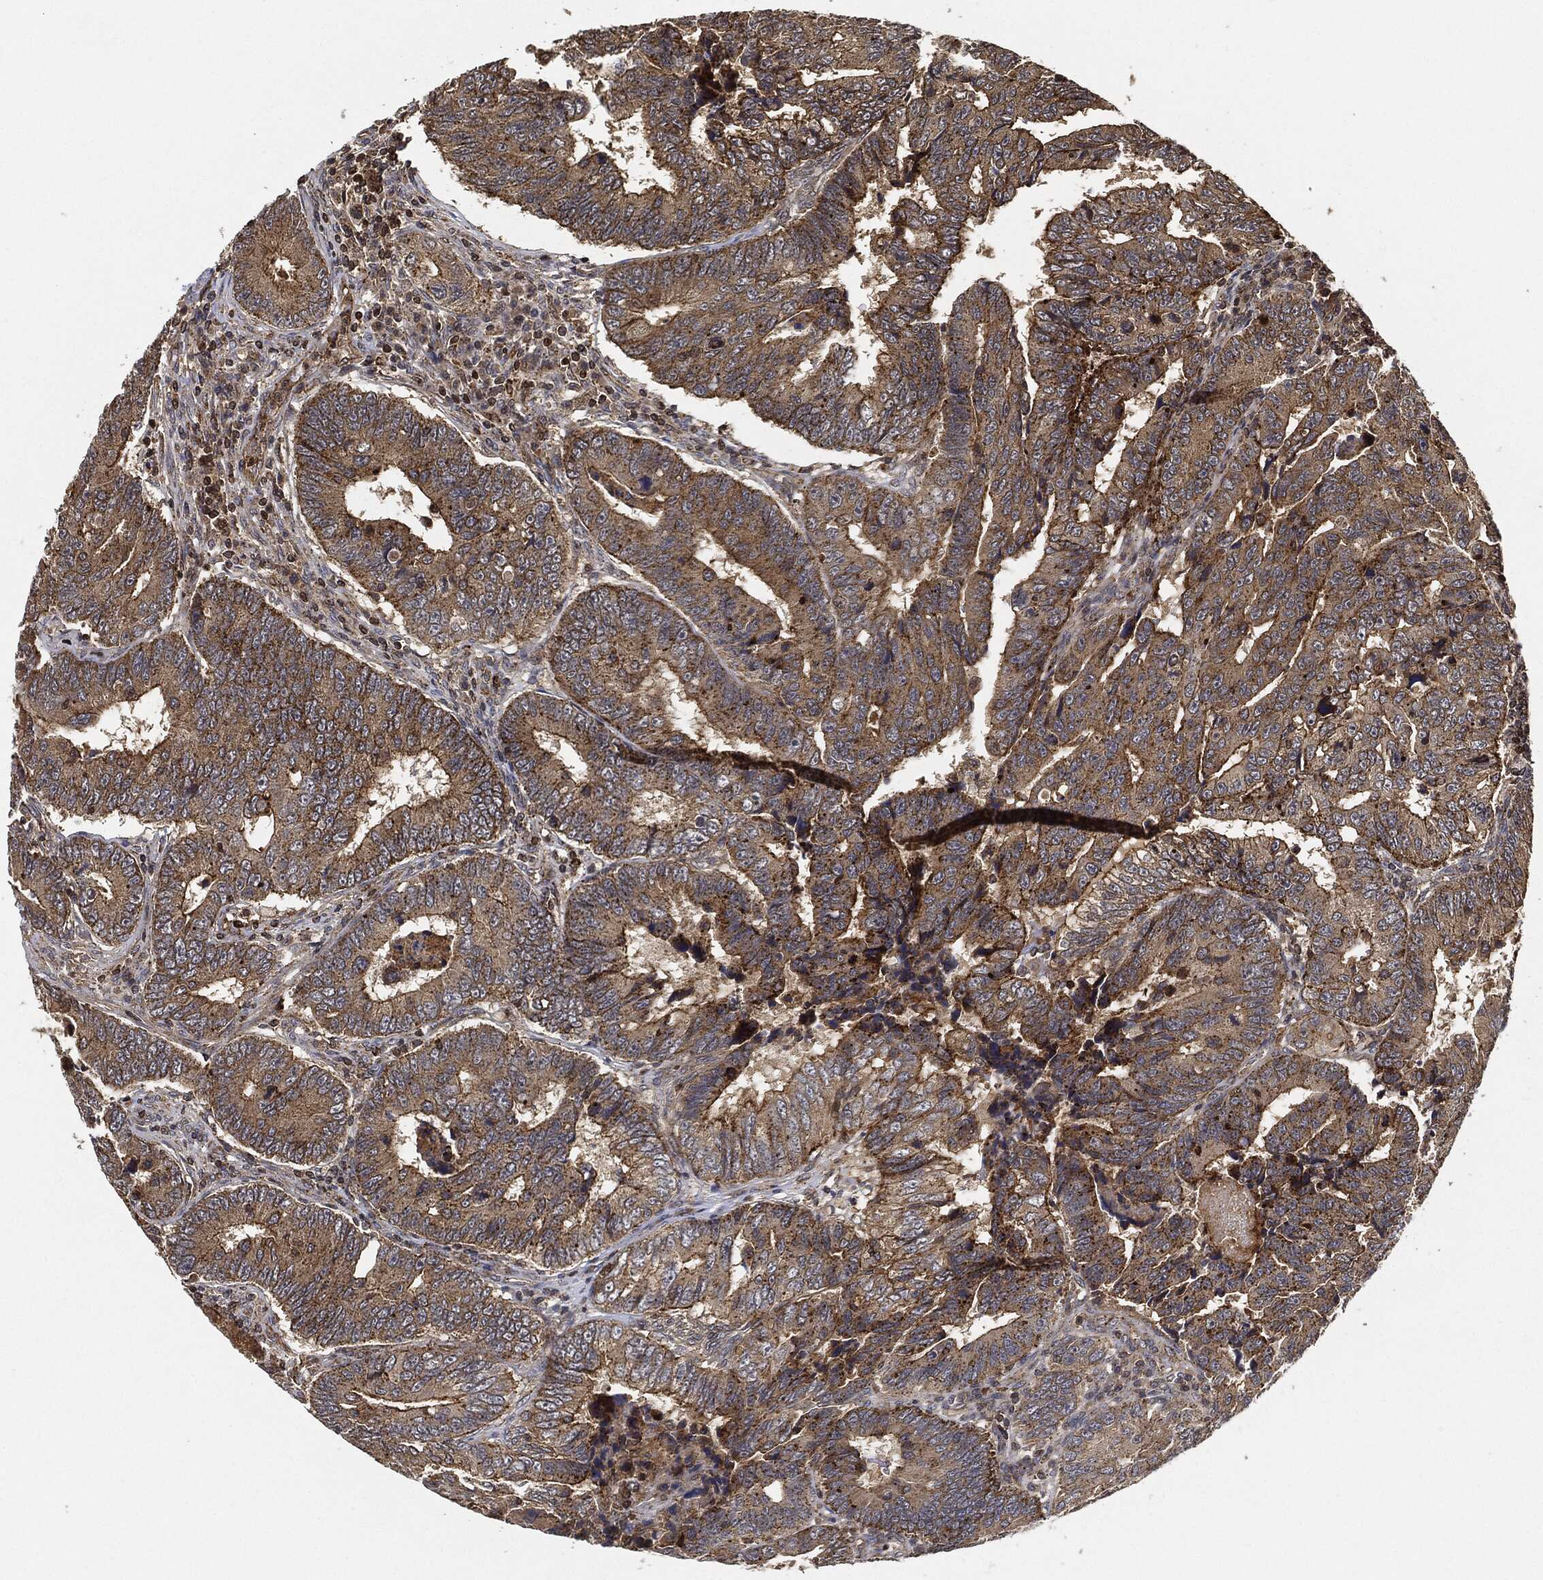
{"staining": {"intensity": "moderate", "quantity": "25%-75%", "location": "cytoplasmic/membranous"}, "tissue": "colorectal cancer", "cell_type": "Tumor cells", "image_type": "cancer", "snomed": [{"axis": "morphology", "description": "Adenocarcinoma, NOS"}, {"axis": "topography", "description": "Colon"}], "caption": "An image of adenocarcinoma (colorectal) stained for a protein demonstrates moderate cytoplasmic/membranous brown staining in tumor cells.", "gene": "MAP3K3", "patient": {"sex": "female", "age": 72}}